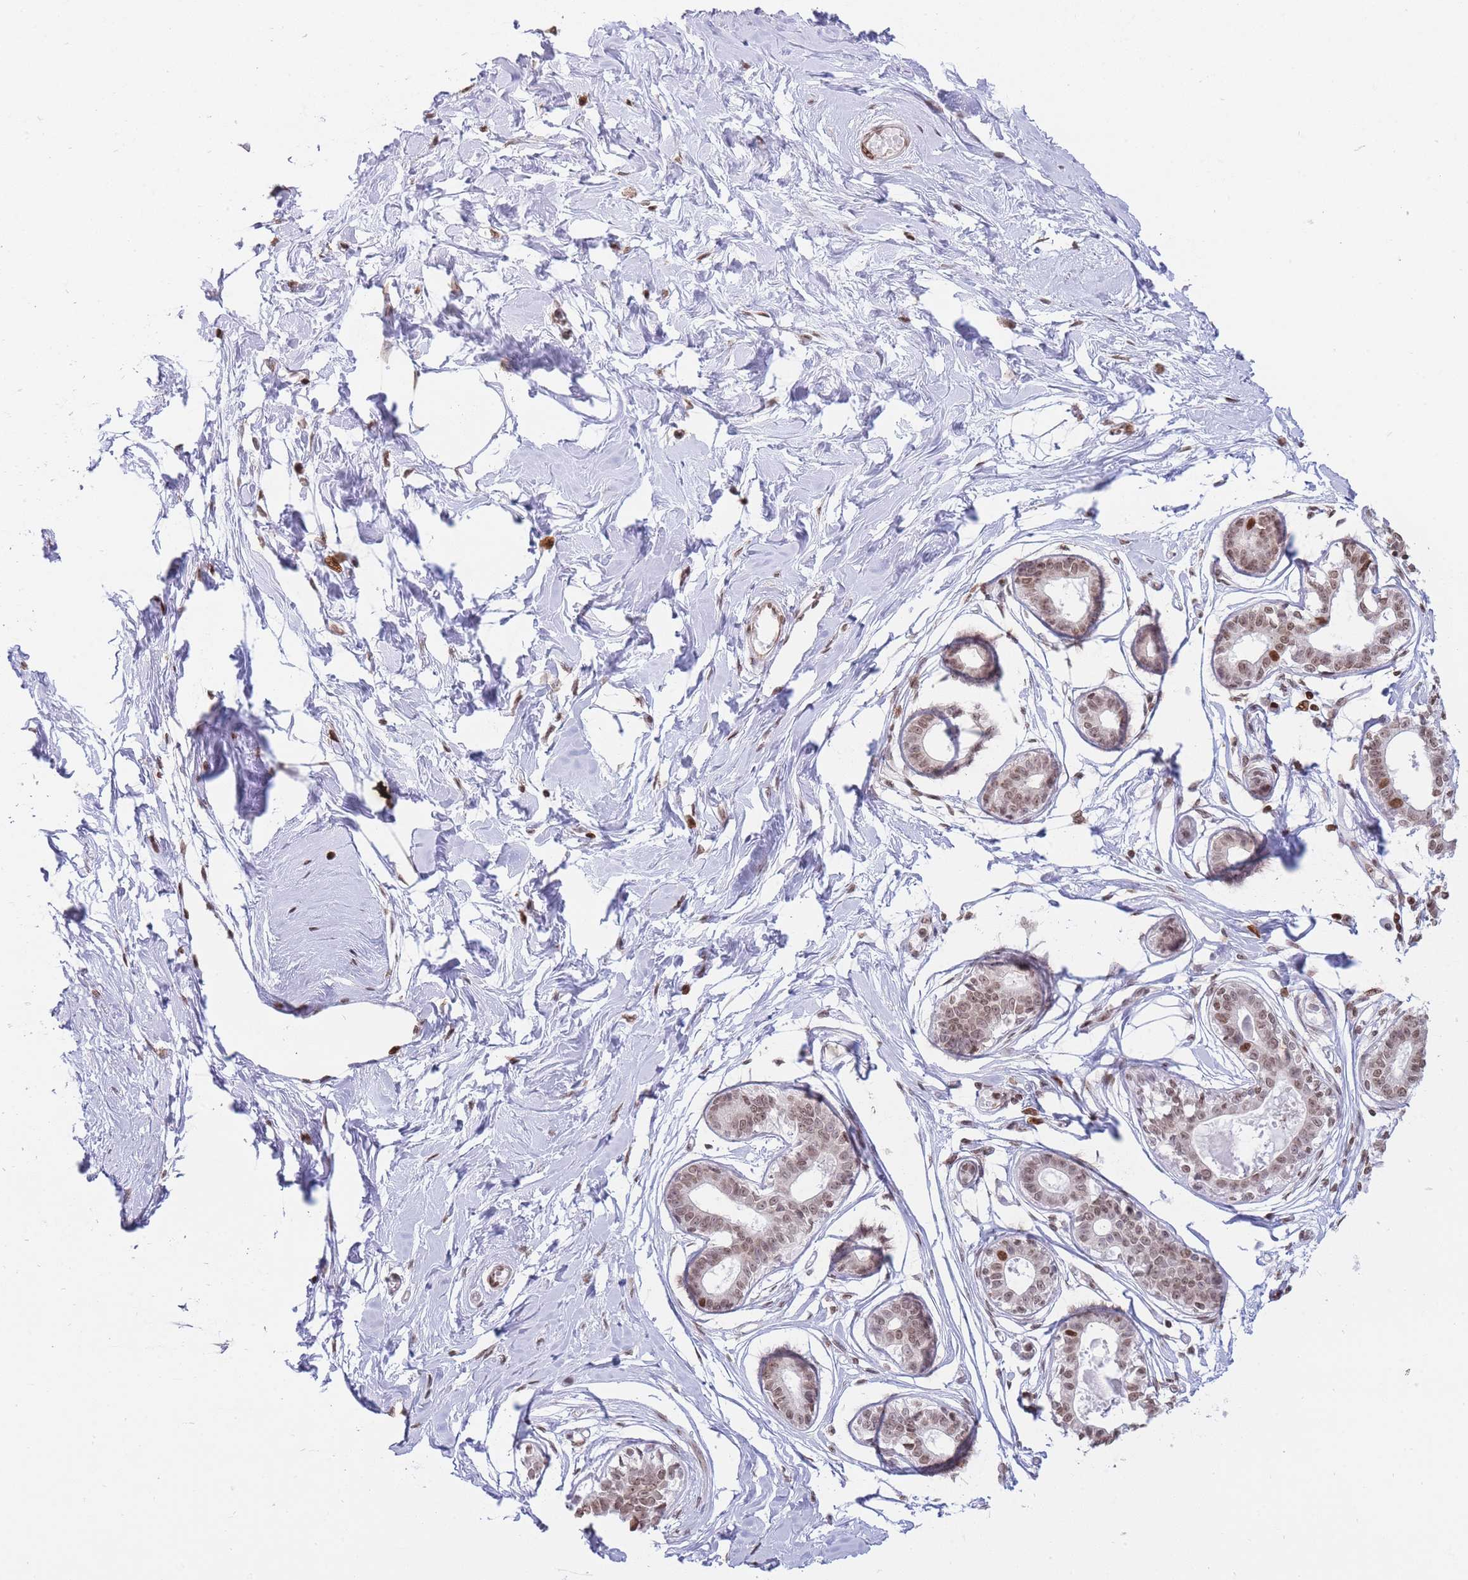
{"staining": {"intensity": "negative", "quantity": "none", "location": "none"}, "tissue": "breast", "cell_type": "Adipocytes", "image_type": "normal", "snomed": [{"axis": "morphology", "description": "Normal tissue, NOS"}, {"axis": "topography", "description": "Breast"}], "caption": "DAB immunohistochemical staining of benign human breast reveals no significant expression in adipocytes. Brightfield microscopy of immunohistochemistry stained with DAB (brown) and hematoxylin (blue), captured at high magnification.", "gene": "SHISAL1", "patient": {"sex": "female", "age": 45}}